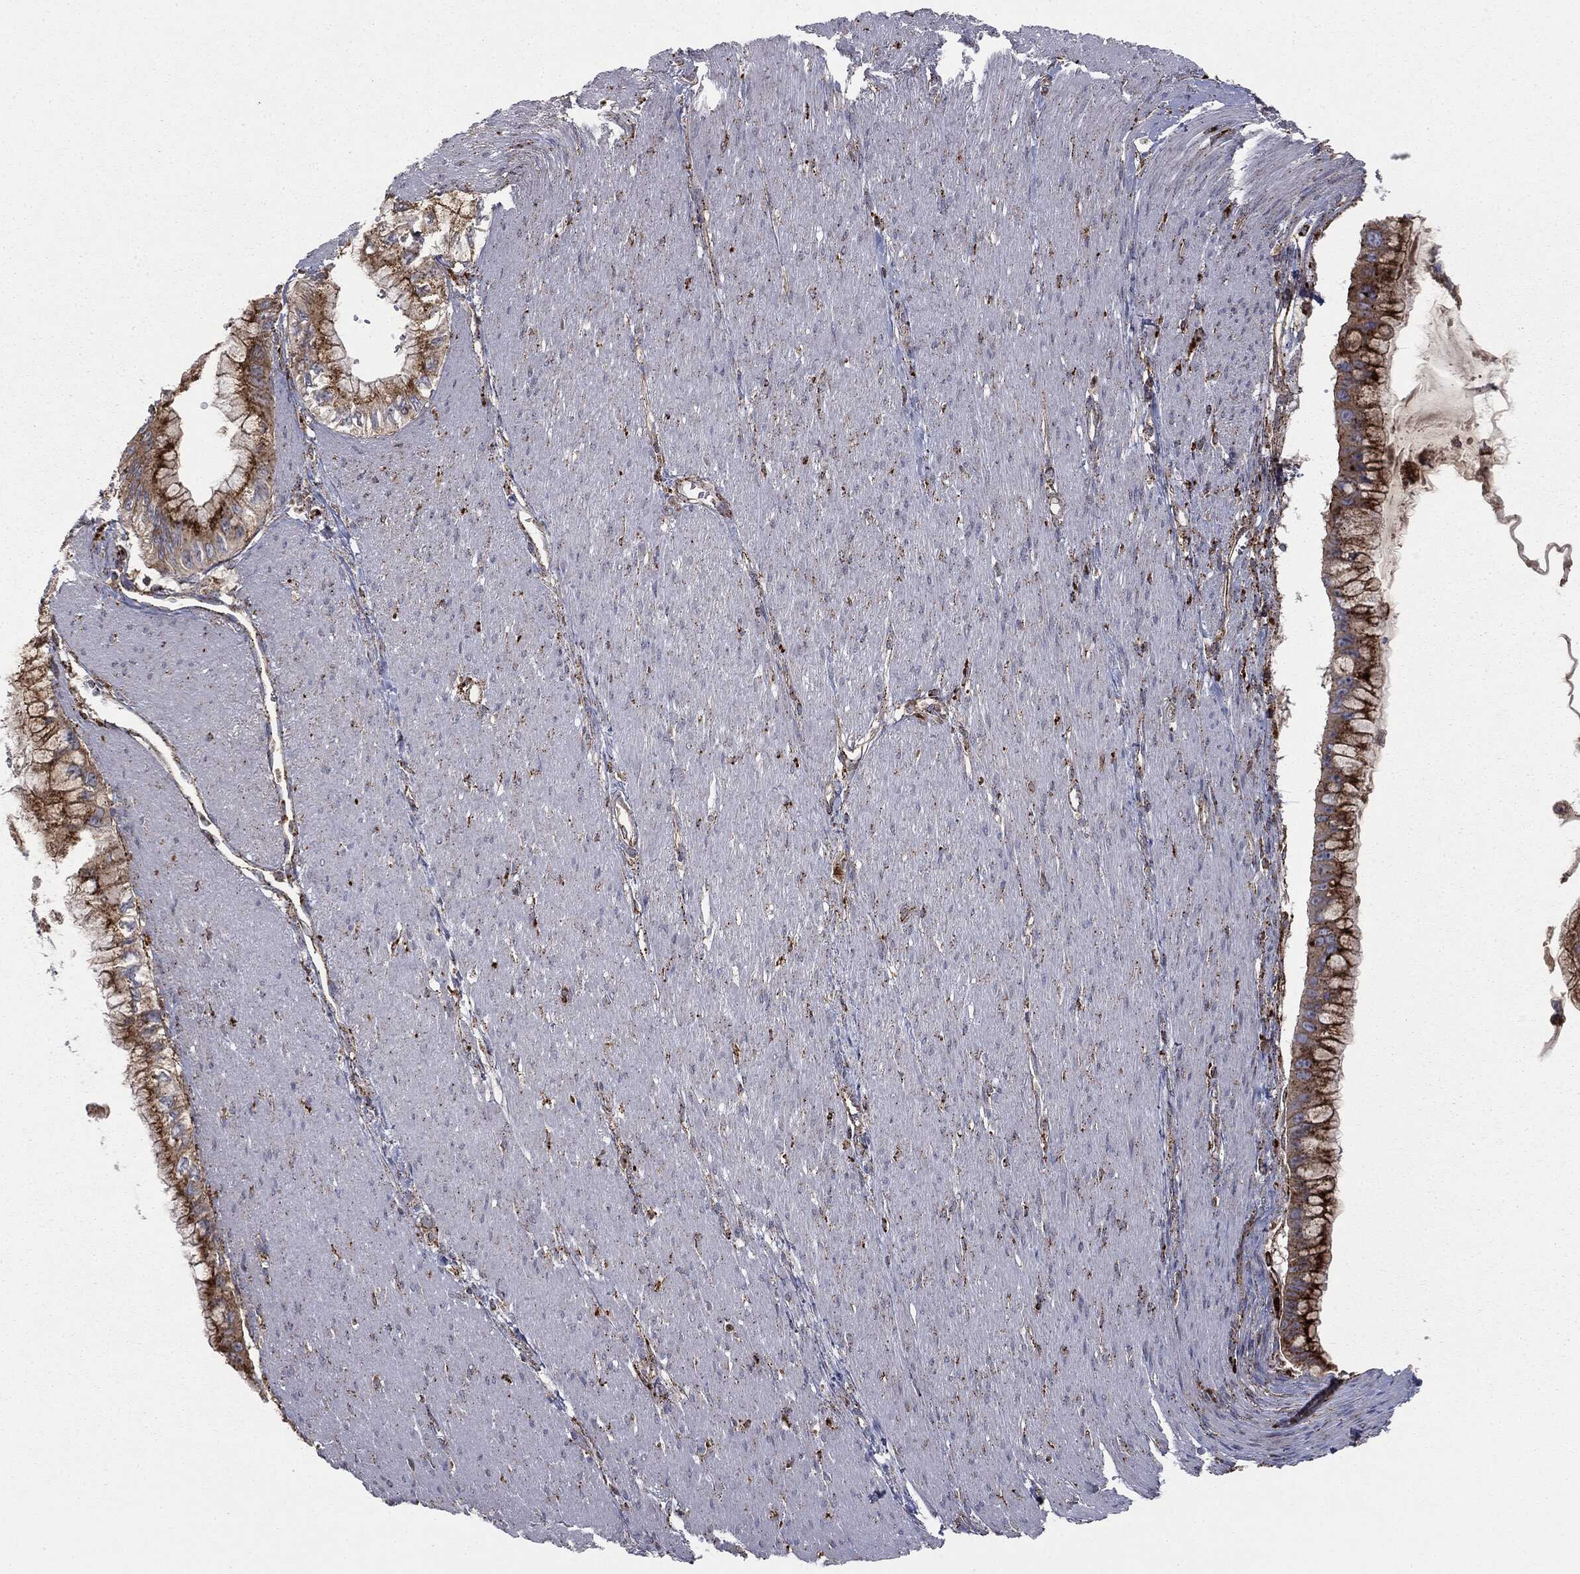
{"staining": {"intensity": "strong", "quantity": "25%-75%", "location": "cytoplasmic/membranous"}, "tissue": "pancreatic cancer", "cell_type": "Tumor cells", "image_type": "cancer", "snomed": [{"axis": "morphology", "description": "Adenocarcinoma, NOS"}, {"axis": "topography", "description": "Pancreas"}], "caption": "Immunohistochemical staining of pancreatic cancer reveals high levels of strong cytoplasmic/membranous expression in approximately 25%-75% of tumor cells.", "gene": "CTSA", "patient": {"sex": "male", "age": 48}}